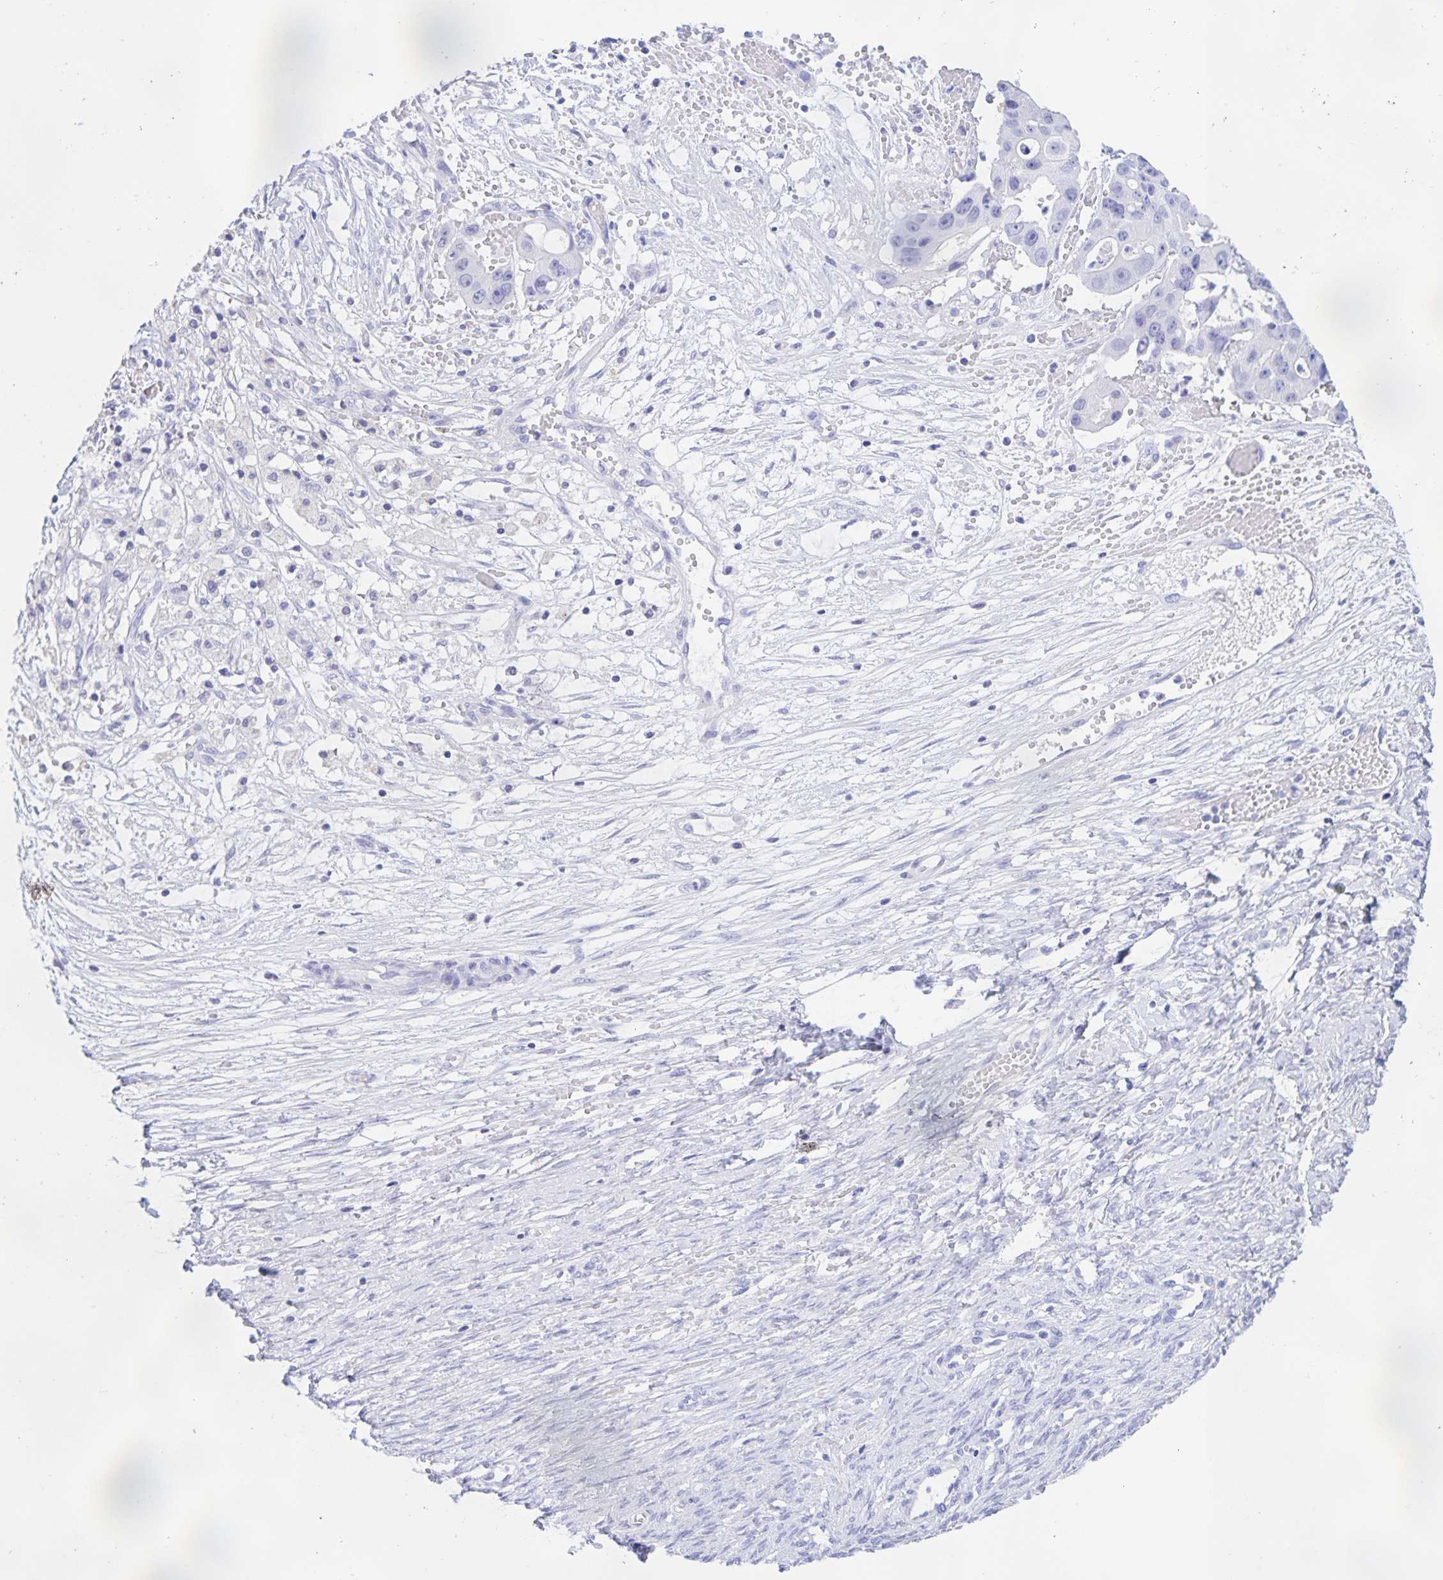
{"staining": {"intensity": "negative", "quantity": "none", "location": "none"}, "tissue": "ovarian cancer", "cell_type": "Tumor cells", "image_type": "cancer", "snomed": [{"axis": "morphology", "description": "Cystadenocarcinoma, serous, NOS"}, {"axis": "topography", "description": "Ovary"}], "caption": "The image shows no staining of tumor cells in ovarian cancer. Brightfield microscopy of immunohistochemistry (IHC) stained with DAB (3,3'-diaminobenzidine) (brown) and hematoxylin (blue), captured at high magnification.", "gene": "CATSPER4", "patient": {"sex": "female", "age": 56}}